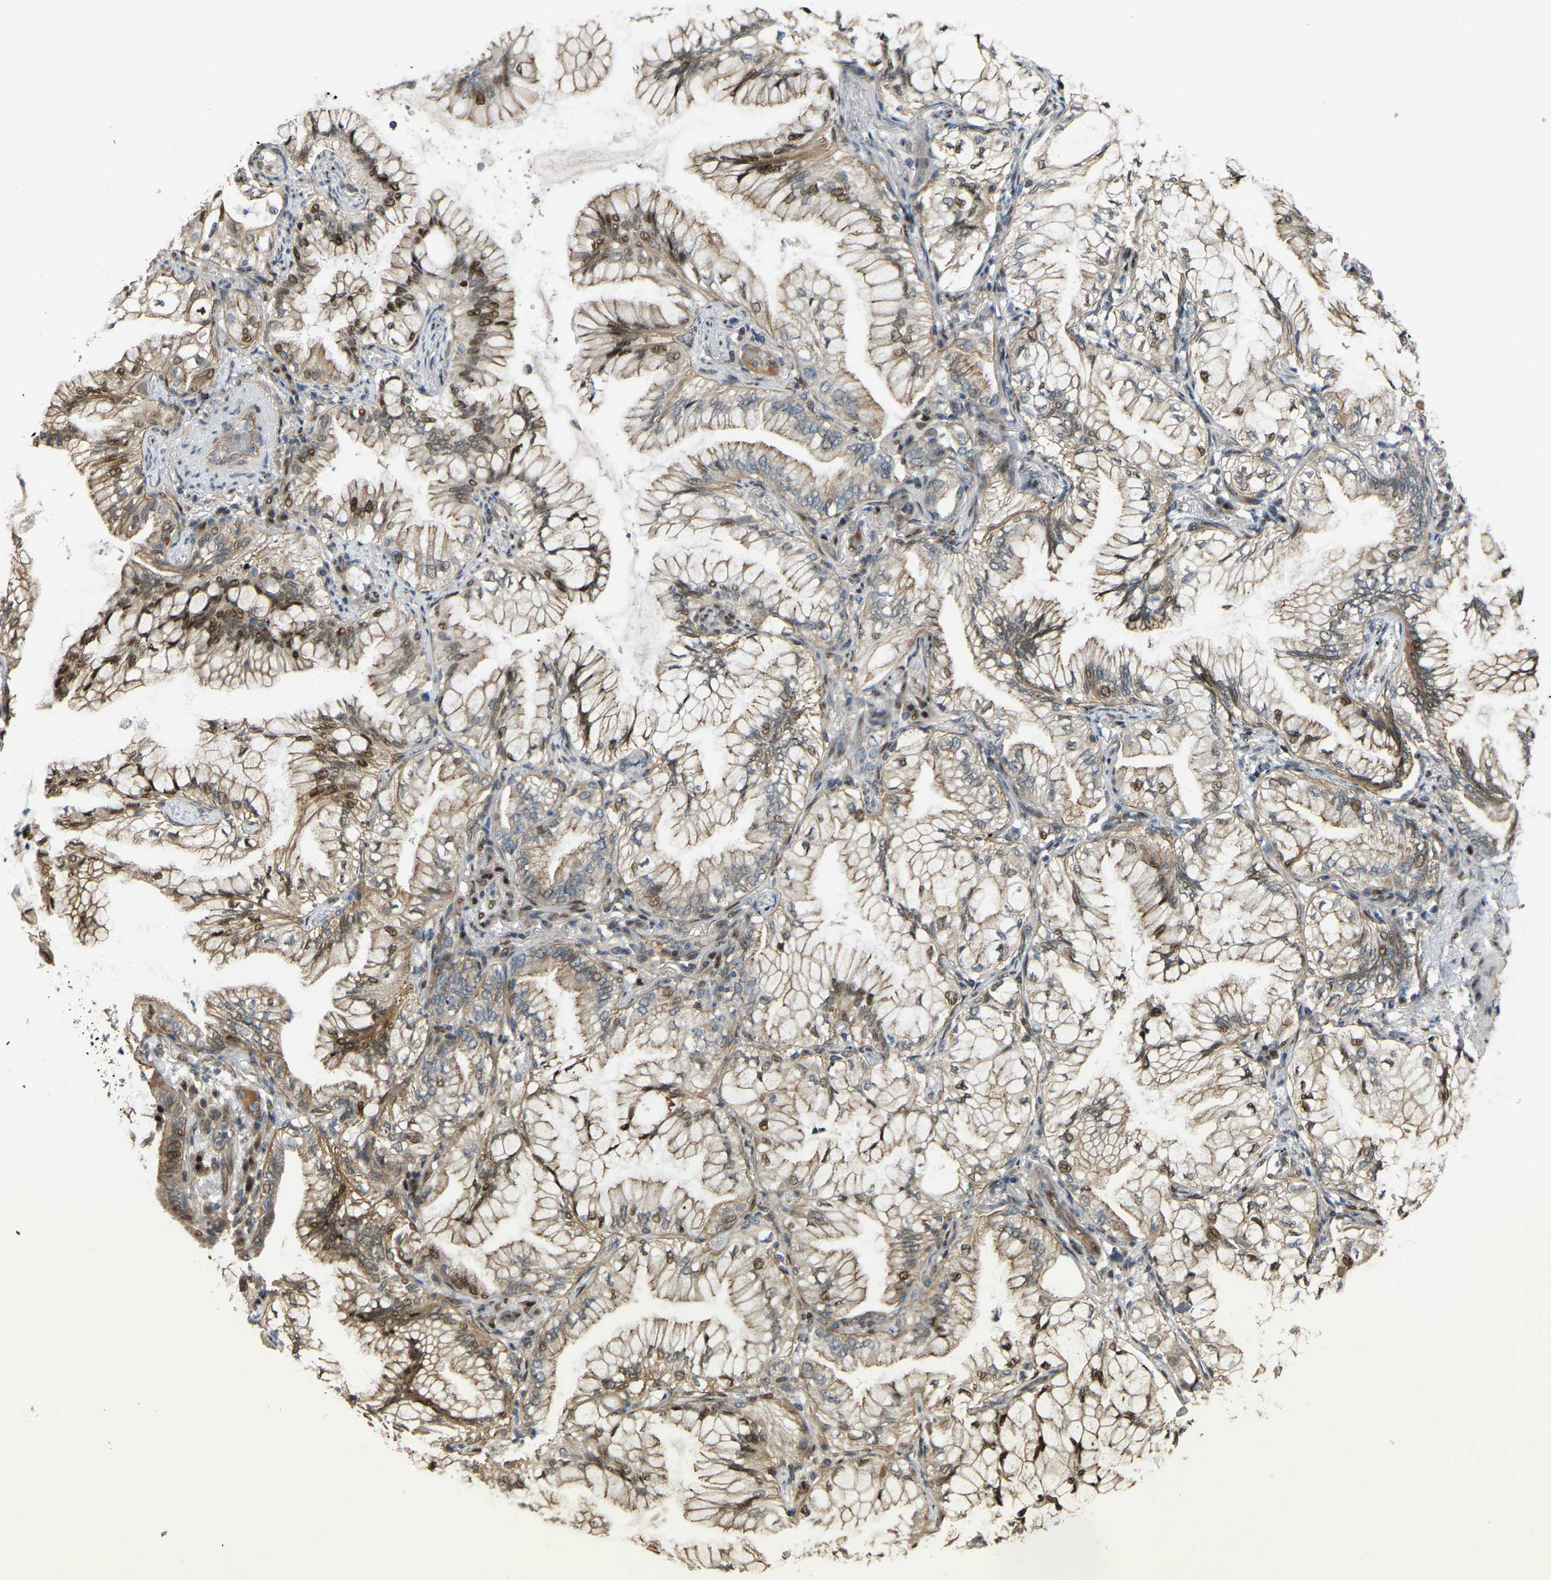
{"staining": {"intensity": "moderate", "quantity": "25%-75%", "location": "cytoplasmic/membranous,nuclear"}, "tissue": "lung cancer", "cell_type": "Tumor cells", "image_type": "cancer", "snomed": [{"axis": "morphology", "description": "Adenocarcinoma, NOS"}, {"axis": "topography", "description": "Lung"}], "caption": "This is a histology image of IHC staining of lung adenocarcinoma, which shows moderate expression in the cytoplasmic/membranous and nuclear of tumor cells.", "gene": "C21orf91", "patient": {"sex": "female", "age": 70}}